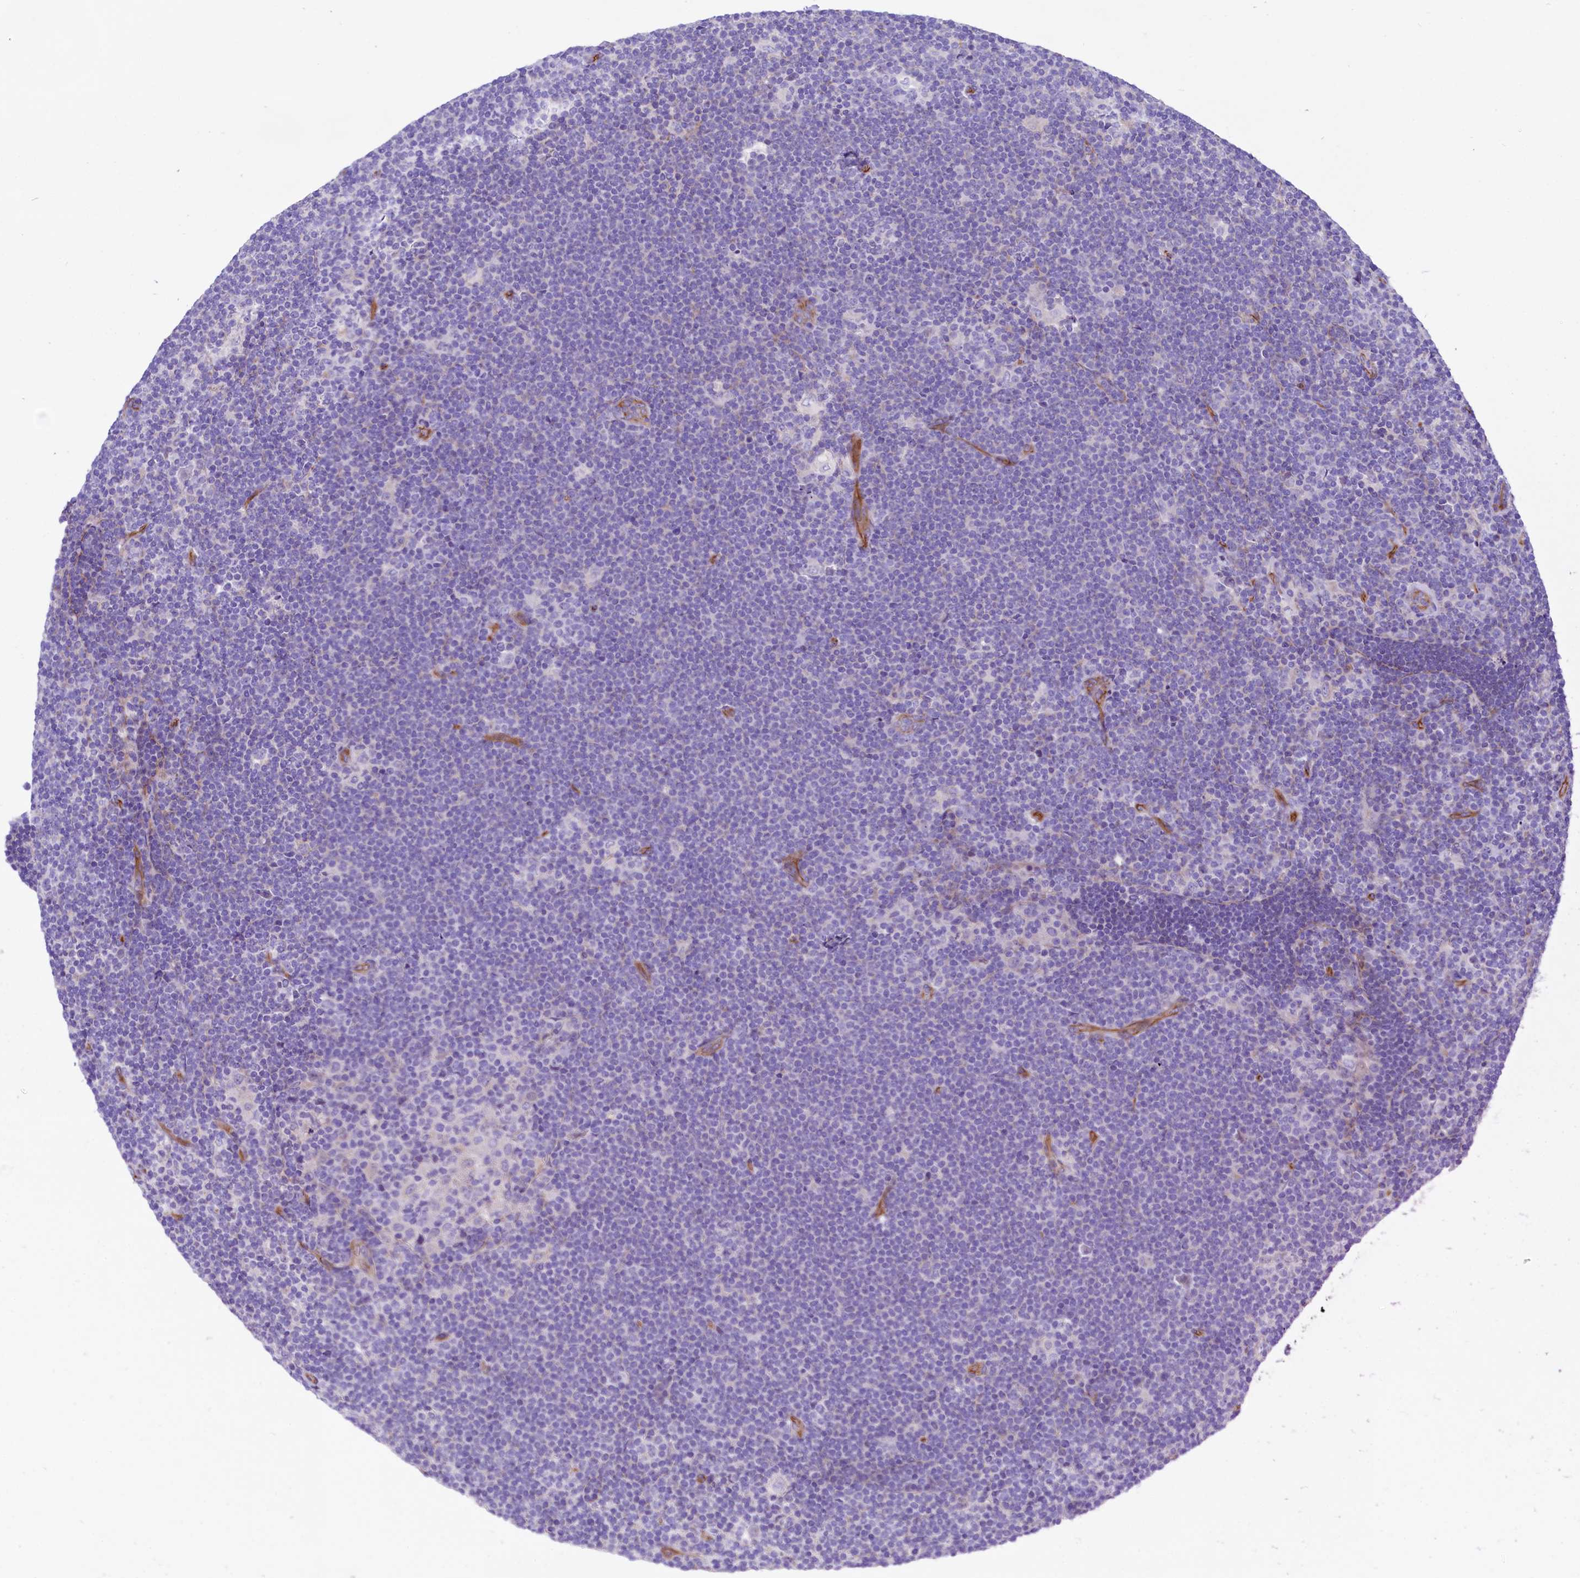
{"staining": {"intensity": "negative", "quantity": "none", "location": "none"}, "tissue": "lymphoma", "cell_type": "Tumor cells", "image_type": "cancer", "snomed": [{"axis": "morphology", "description": "Hodgkin's disease, NOS"}, {"axis": "topography", "description": "Lymph node"}], "caption": "Immunohistochemical staining of lymphoma shows no significant expression in tumor cells. (DAB (3,3'-diaminobenzidine) IHC, high magnification).", "gene": "SLF1", "patient": {"sex": "female", "age": 57}}